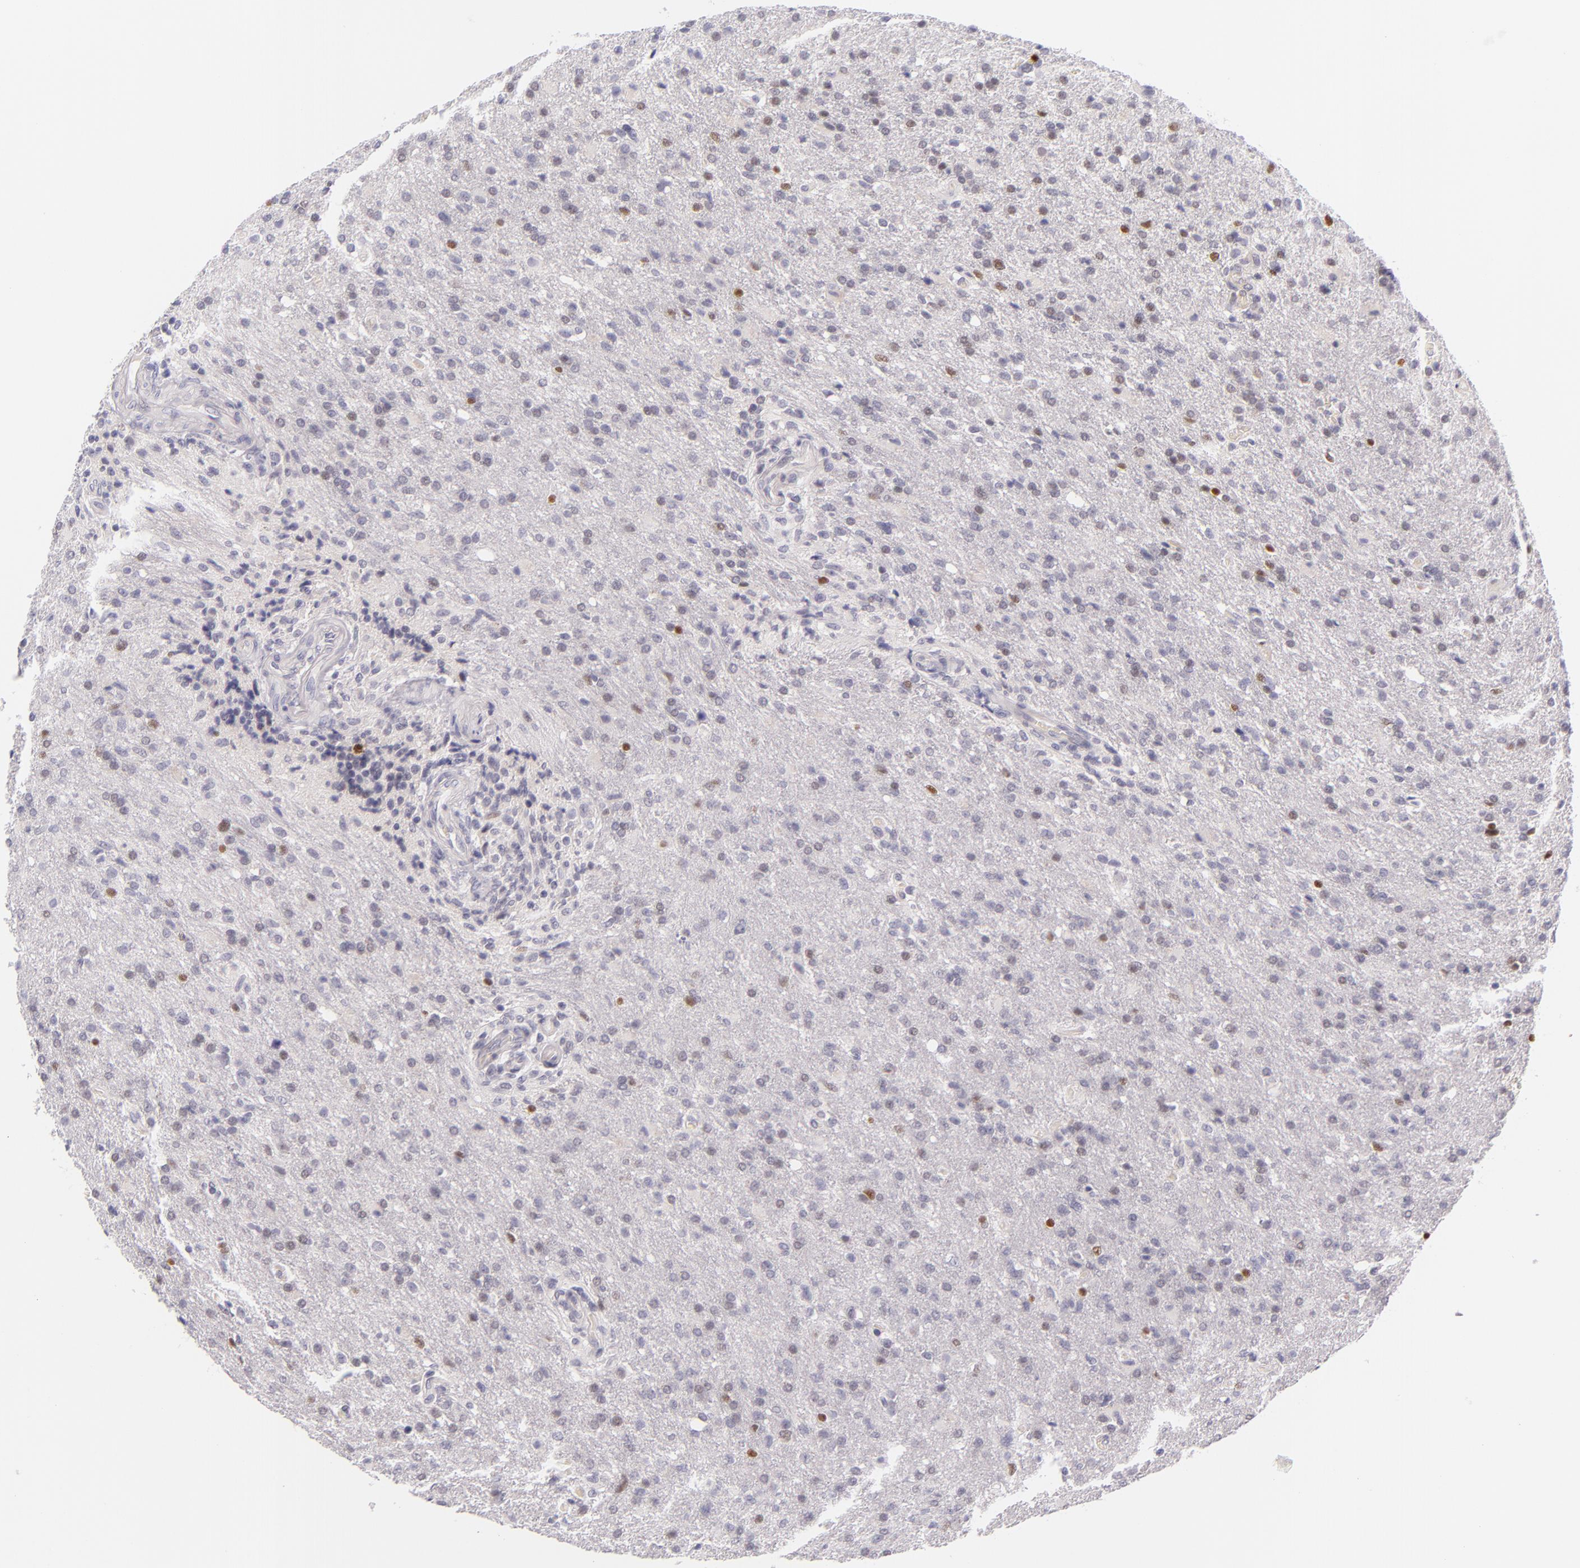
{"staining": {"intensity": "negative", "quantity": "none", "location": "none"}, "tissue": "glioma", "cell_type": "Tumor cells", "image_type": "cancer", "snomed": [{"axis": "morphology", "description": "Glioma, malignant, High grade"}, {"axis": "topography", "description": "Brain"}], "caption": "Immunohistochemistry (IHC) histopathology image of human glioma stained for a protein (brown), which shows no positivity in tumor cells.", "gene": "BCL3", "patient": {"sex": "male", "age": 68}}